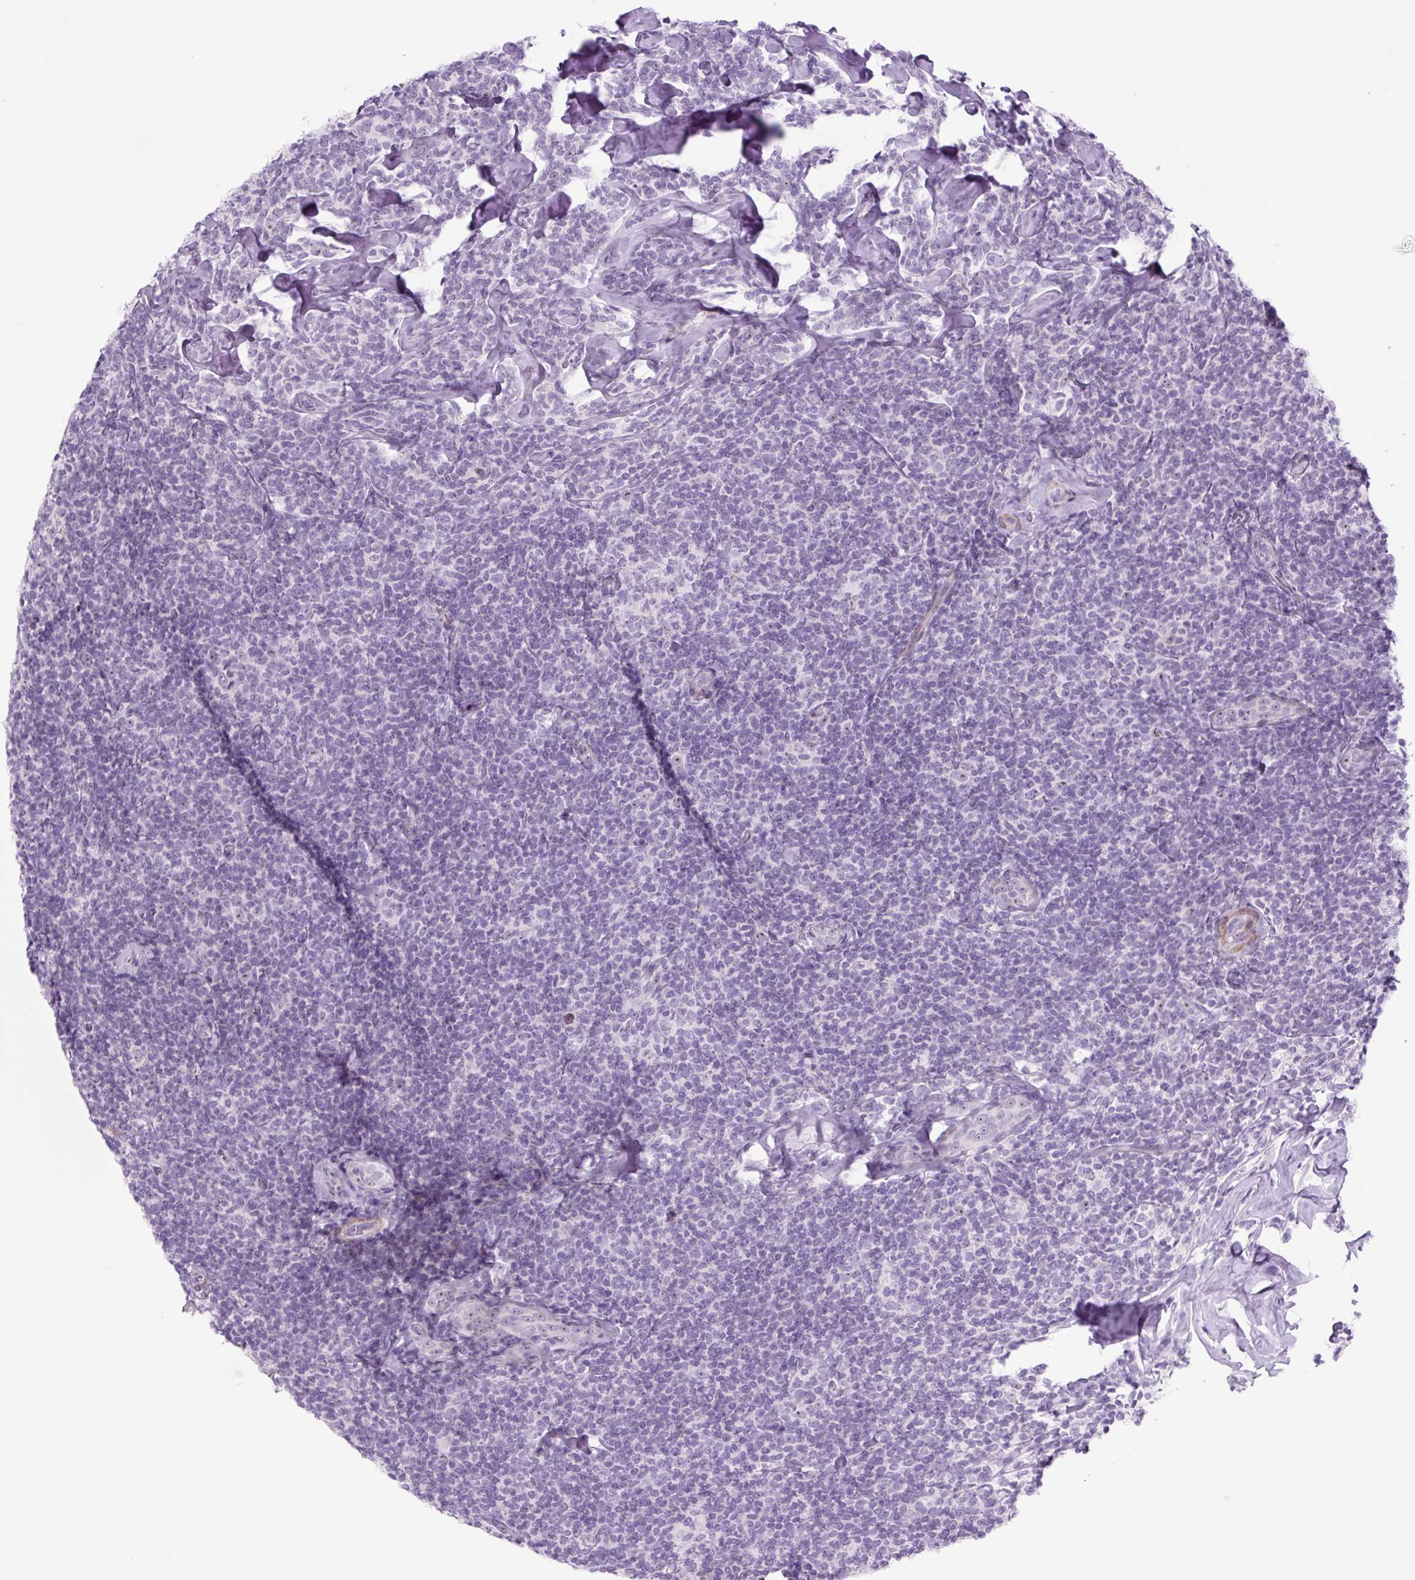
{"staining": {"intensity": "negative", "quantity": "none", "location": "none"}, "tissue": "lymphoma", "cell_type": "Tumor cells", "image_type": "cancer", "snomed": [{"axis": "morphology", "description": "Malignant lymphoma, non-Hodgkin's type, Low grade"}, {"axis": "topography", "description": "Lymph node"}], "caption": "An image of malignant lymphoma, non-Hodgkin's type (low-grade) stained for a protein demonstrates no brown staining in tumor cells.", "gene": "RRS1", "patient": {"sex": "female", "age": 56}}